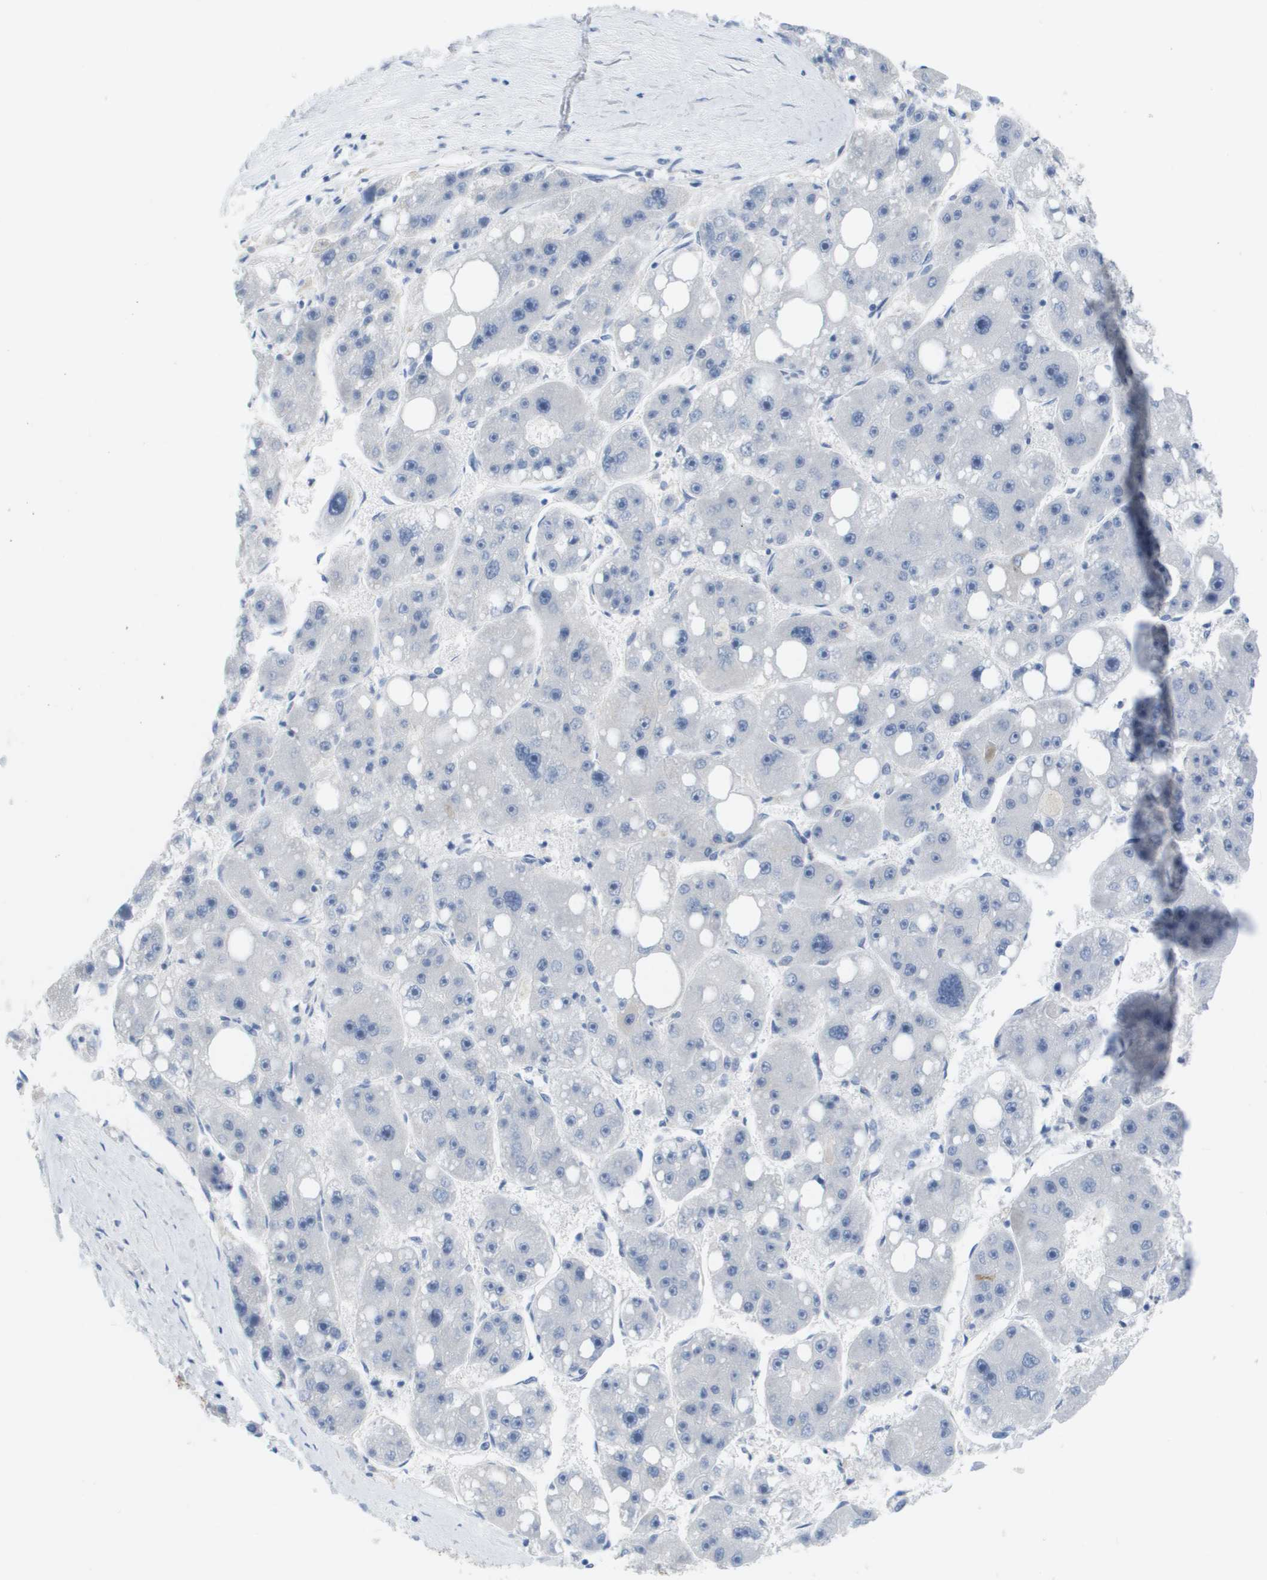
{"staining": {"intensity": "negative", "quantity": "none", "location": "none"}, "tissue": "liver cancer", "cell_type": "Tumor cells", "image_type": "cancer", "snomed": [{"axis": "morphology", "description": "Carcinoma, Hepatocellular, NOS"}, {"axis": "topography", "description": "Liver"}], "caption": "A high-resolution histopathology image shows IHC staining of liver cancer, which demonstrates no significant expression in tumor cells.", "gene": "PDE4A", "patient": {"sex": "female", "age": 61}}